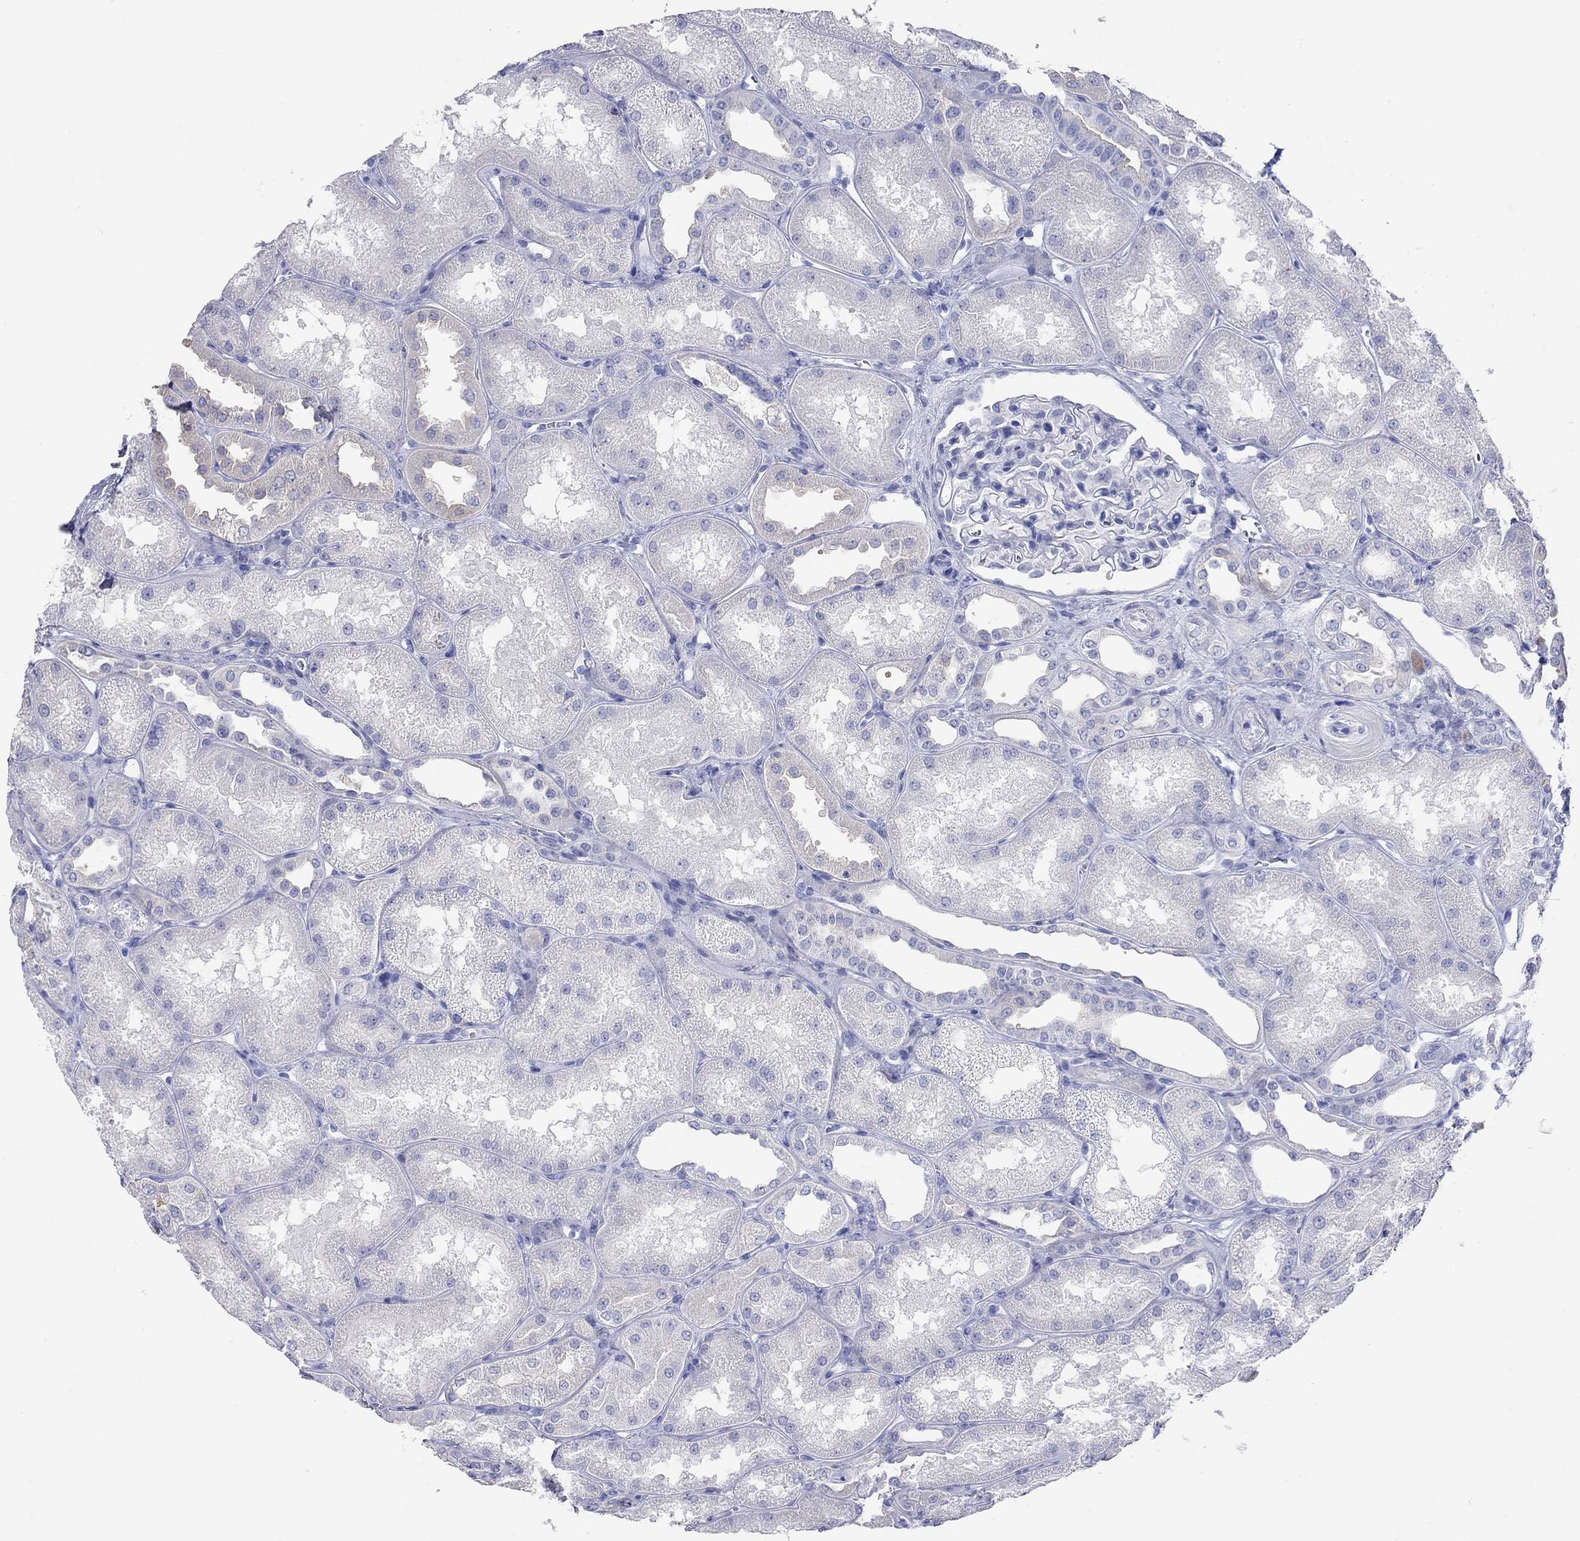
{"staining": {"intensity": "negative", "quantity": "none", "location": "none"}, "tissue": "kidney", "cell_type": "Cells in glomeruli", "image_type": "normal", "snomed": [{"axis": "morphology", "description": "Normal tissue, NOS"}, {"axis": "topography", "description": "Kidney"}], "caption": "Immunohistochemical staining of unremarkable kidney demonstrates no significant positivity in cells in glomeruli.", "gene": "SPATA9", "patient": {"sex": "male", "age": 61}}